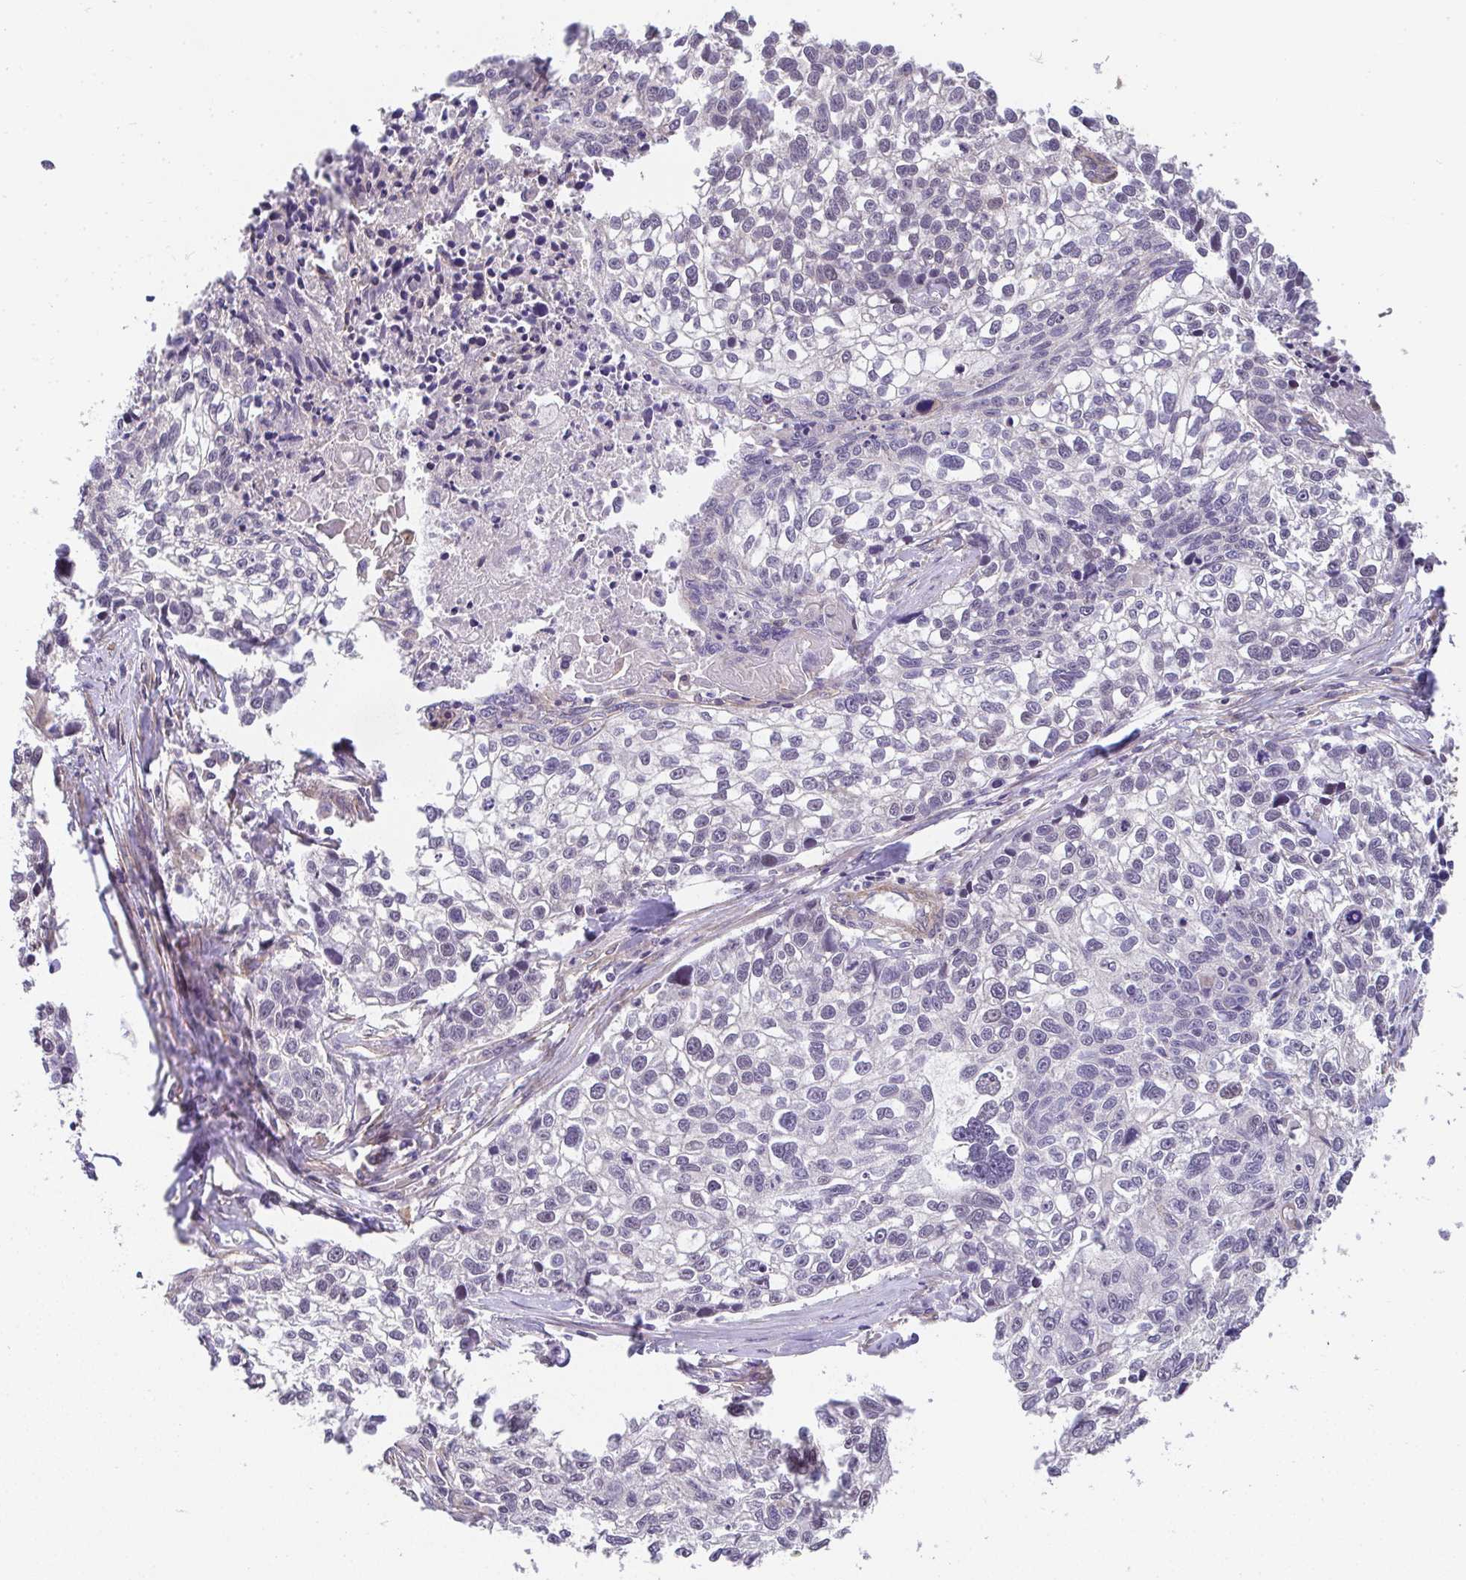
{"staining": {"intensity": "weak", "quantity": "<25%", "location": "cytoplasmic/membranous,nuclear"}, "tissue": "lung cancer", "cell_type": "Tumor cells", "image_type": "cancer", "snomed": [{"axis": "morphology", "description": "Squamous cell carcinoma, NOS"}, {"axis": "topography", "description": "Lung"}], "caption": "Micrograph shows no significant protein expression in tumor cells of lung cancer.", "gene": "ZNF696", "patient": {"sex": "male", "age": 74}}